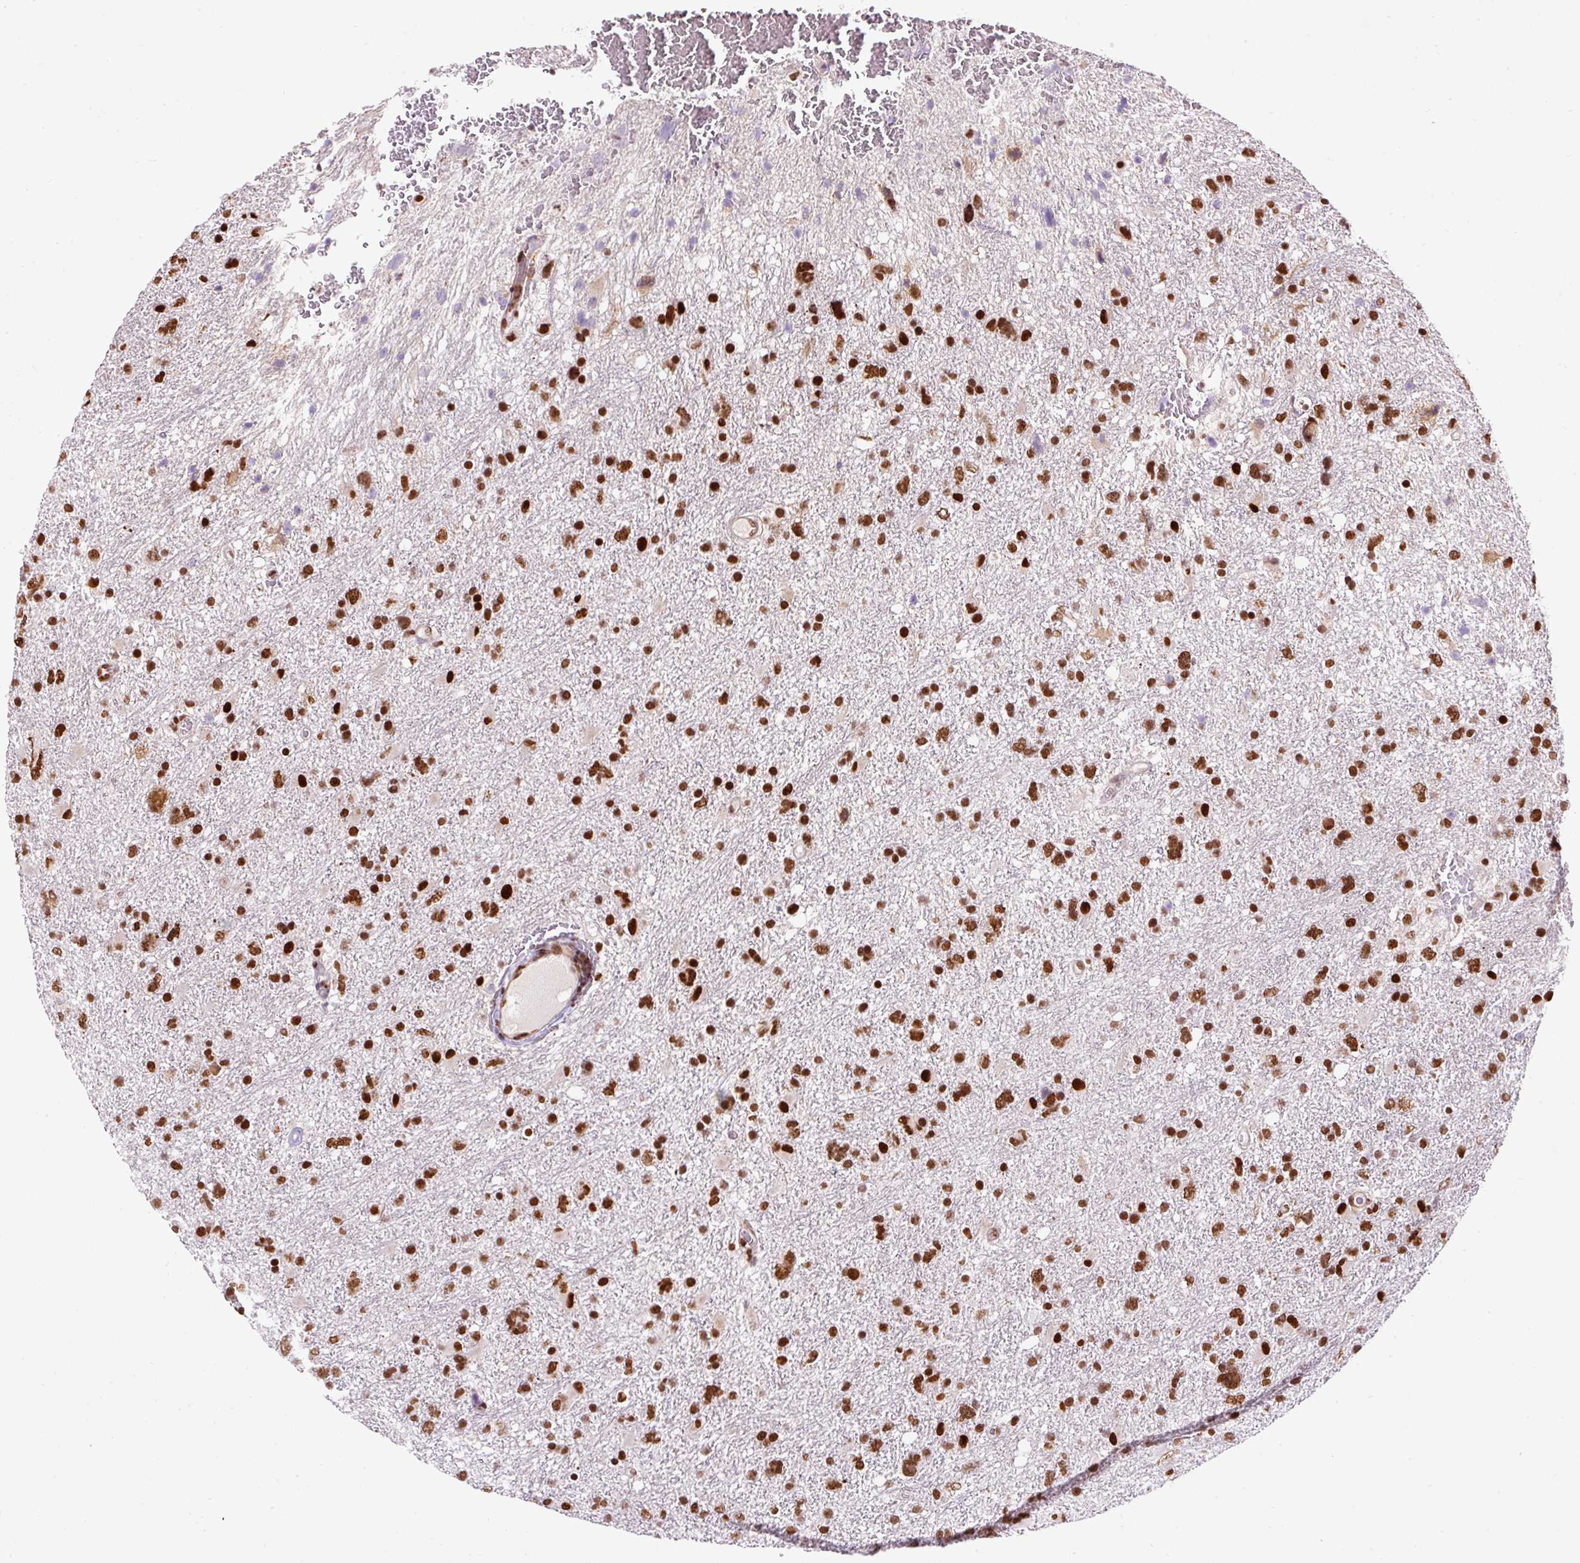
{"staining": {"intensity": "strong", "quantity": ">75%", "location": "nuclear"}, "tissue": "glioma", "cell_type": "Tumor cells", "image_type": "cancer", "snomed": [{"axis": "morphology", "description": "Glioma, malignant, High grade"}, {"axis": "topography", "description": "Brain"}], "caption": "Protein expression analysis of high-grade glioma (malignant) demonstrates strong nuclear staining in about >75% of tumor cells. The staining was performed using DAB (3,3'-diaminobenzidine) to visualize the protein expression in brown, while the nuclei were stained in blue with hematoxylin (Magnification: 20x).", "gene": "HNRNPC", "patient": {"sex": "male", "age": 61}}